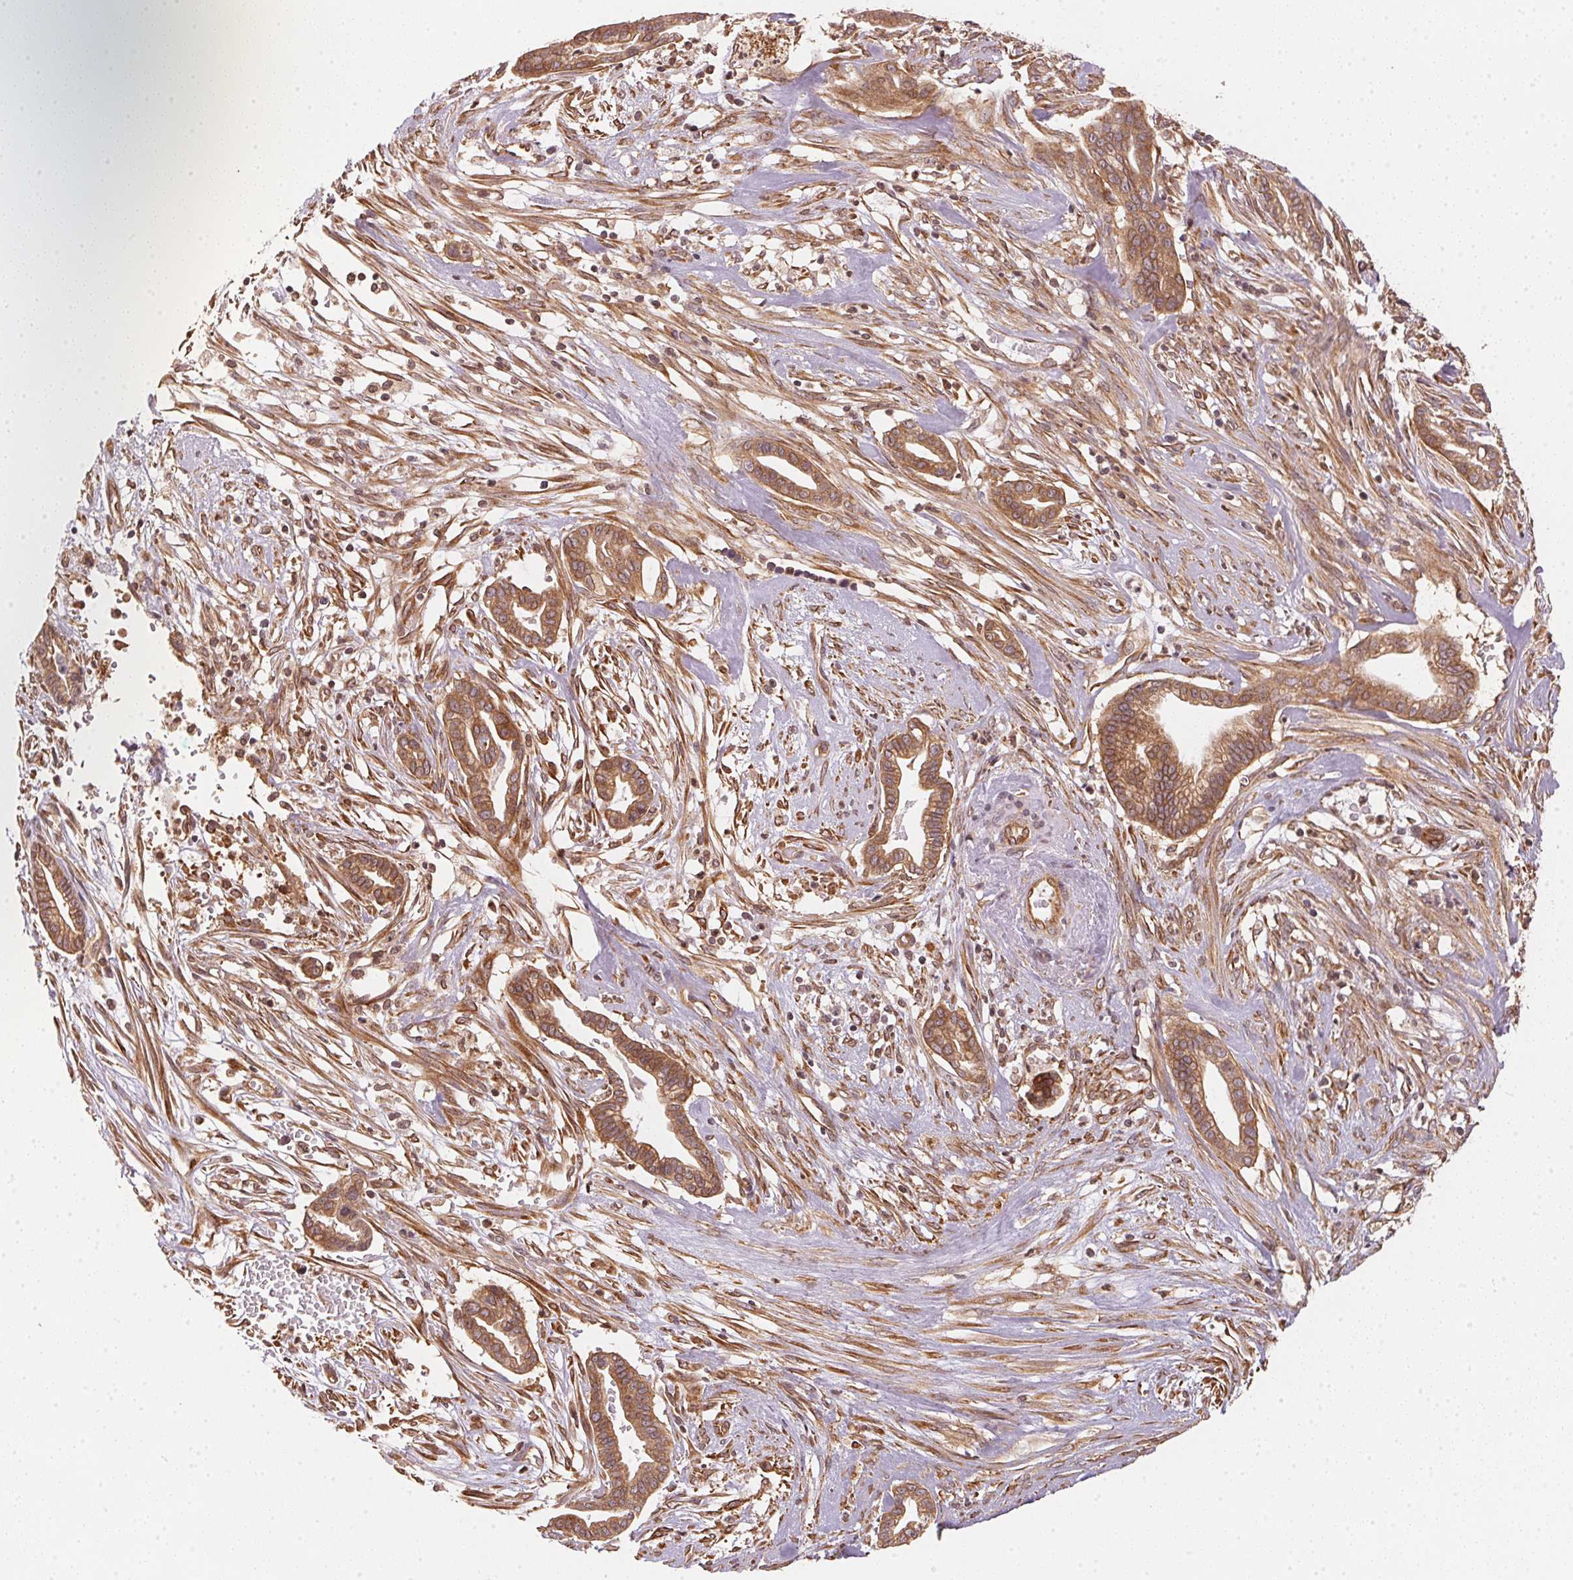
{"staining": {"intensity": "moderate", "quantity": ">75%", "location": "cytoplasmic/membranous"}, "tissue": "cervical cancer", "cell_type": "Tumor cells", "image_type": "cancer", "snomed": [{"axis": "morphology", "description": "Adenocarcinoma, NOS"}, {"axis": "topography", "description": "Cervix"}], "caption": "This photomicrograph demonstrates immunohistochemistry (IHC) staining of adenocarcinoma (cervical), with medium moderate cytoplasmic/membranous positivity in approximately >75% of tumor cells.", "gene": "STRN4", "patient": {"sex": "female", "age": 62}}